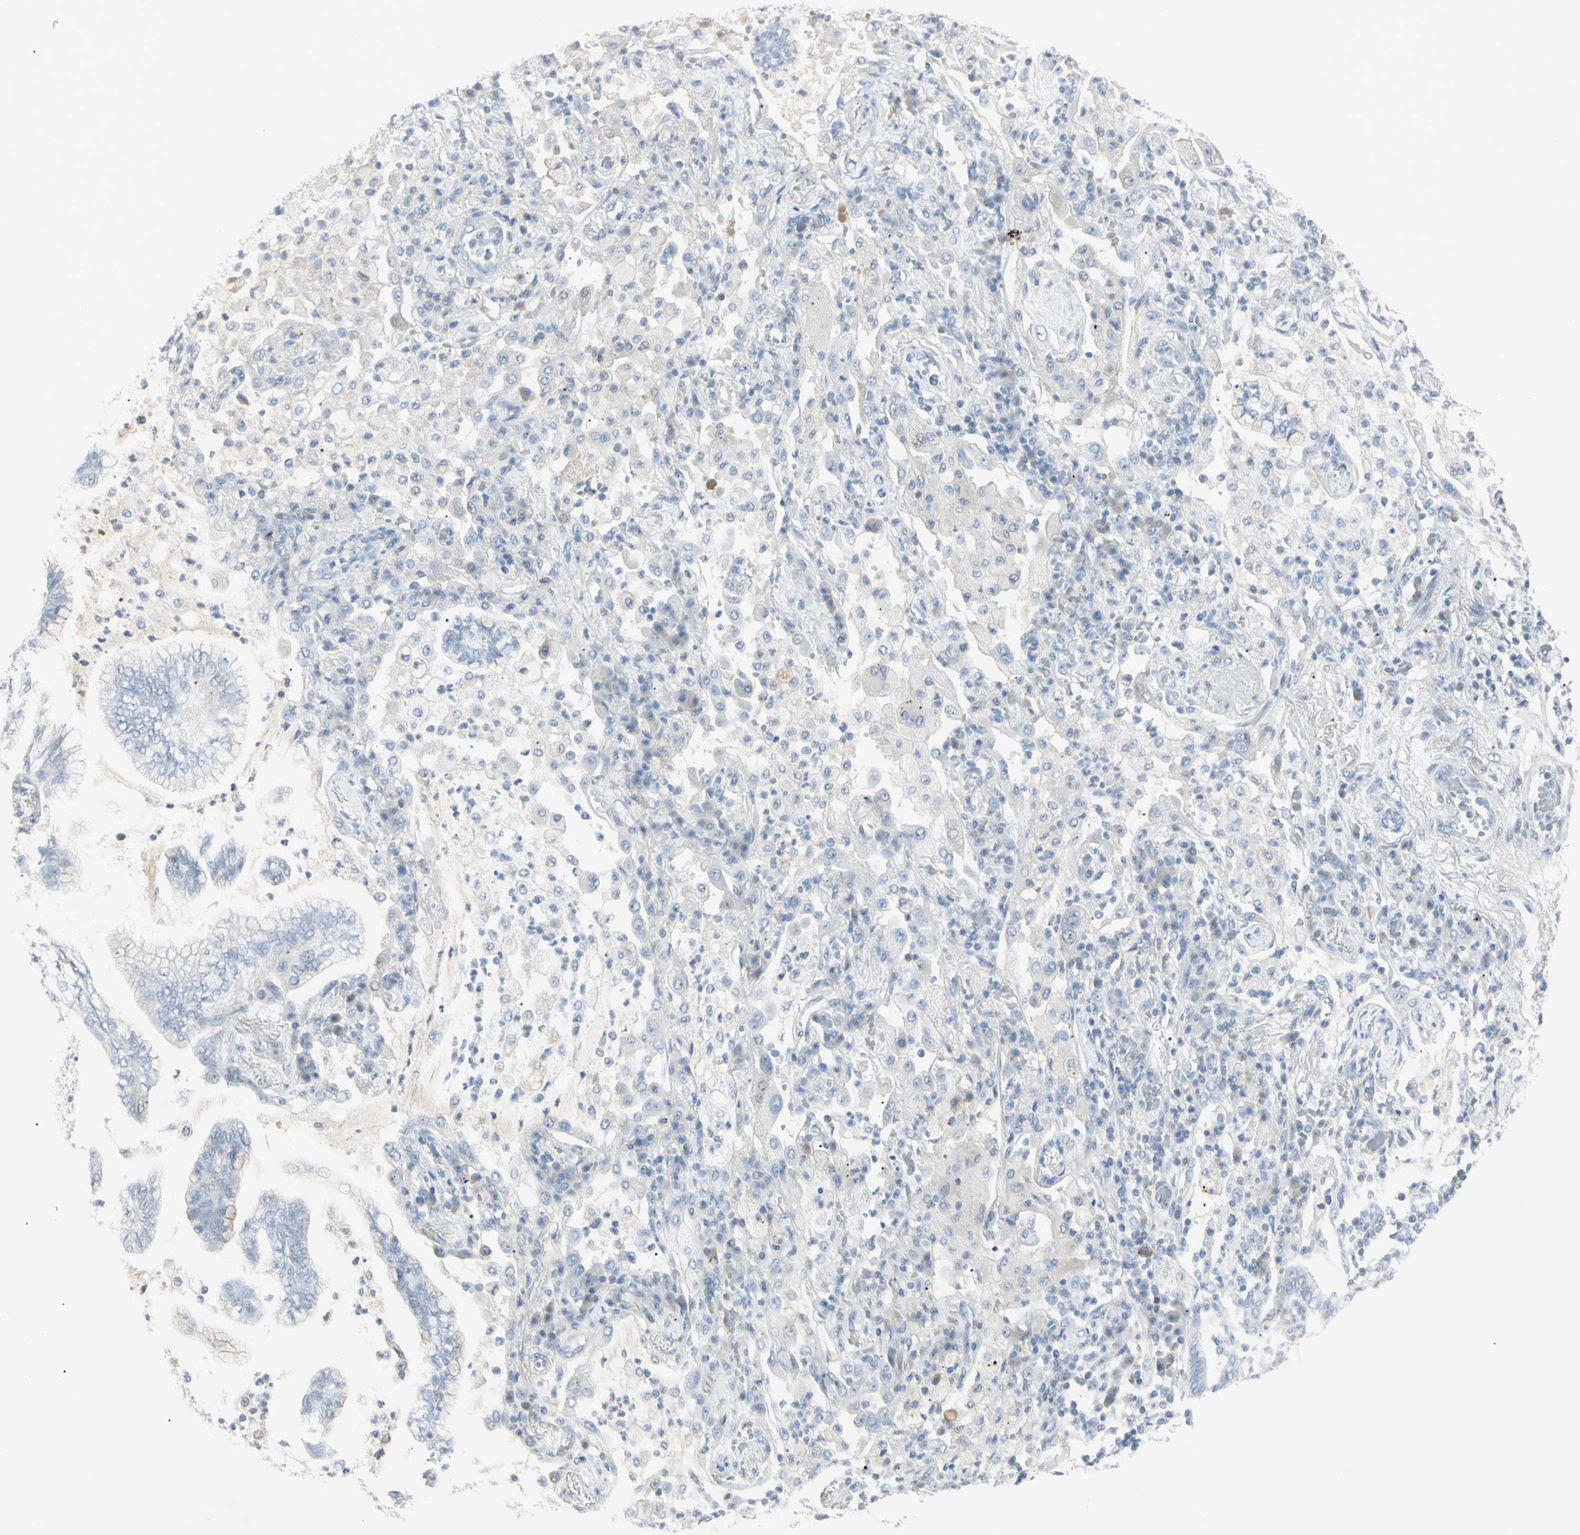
{"staining": {"intensity": "negative", "quantity": "none", "location": "none"}, "tissue": "lung cancer", "cell_type": "Tumor cells", "image_type": "cancer", "snomed": [{"axis": "morphology", "description": "Normal tissue, NOS"}, {"axis": "morphology", "description": "Adenocarcinoma, NOS"}, {"axis": "topography", "description": "Bronchus"}, {"axis": "topography", "description": "Lung"}], "caption": "High magnification brightfield microscopy of lung adenocarcinoma stained with DAB (brown) and counterstained with hematoxylin (blue): tumor cells show no significant staining.", "gene": "PIP", "patient": {"sex": "female", "age": 70}}